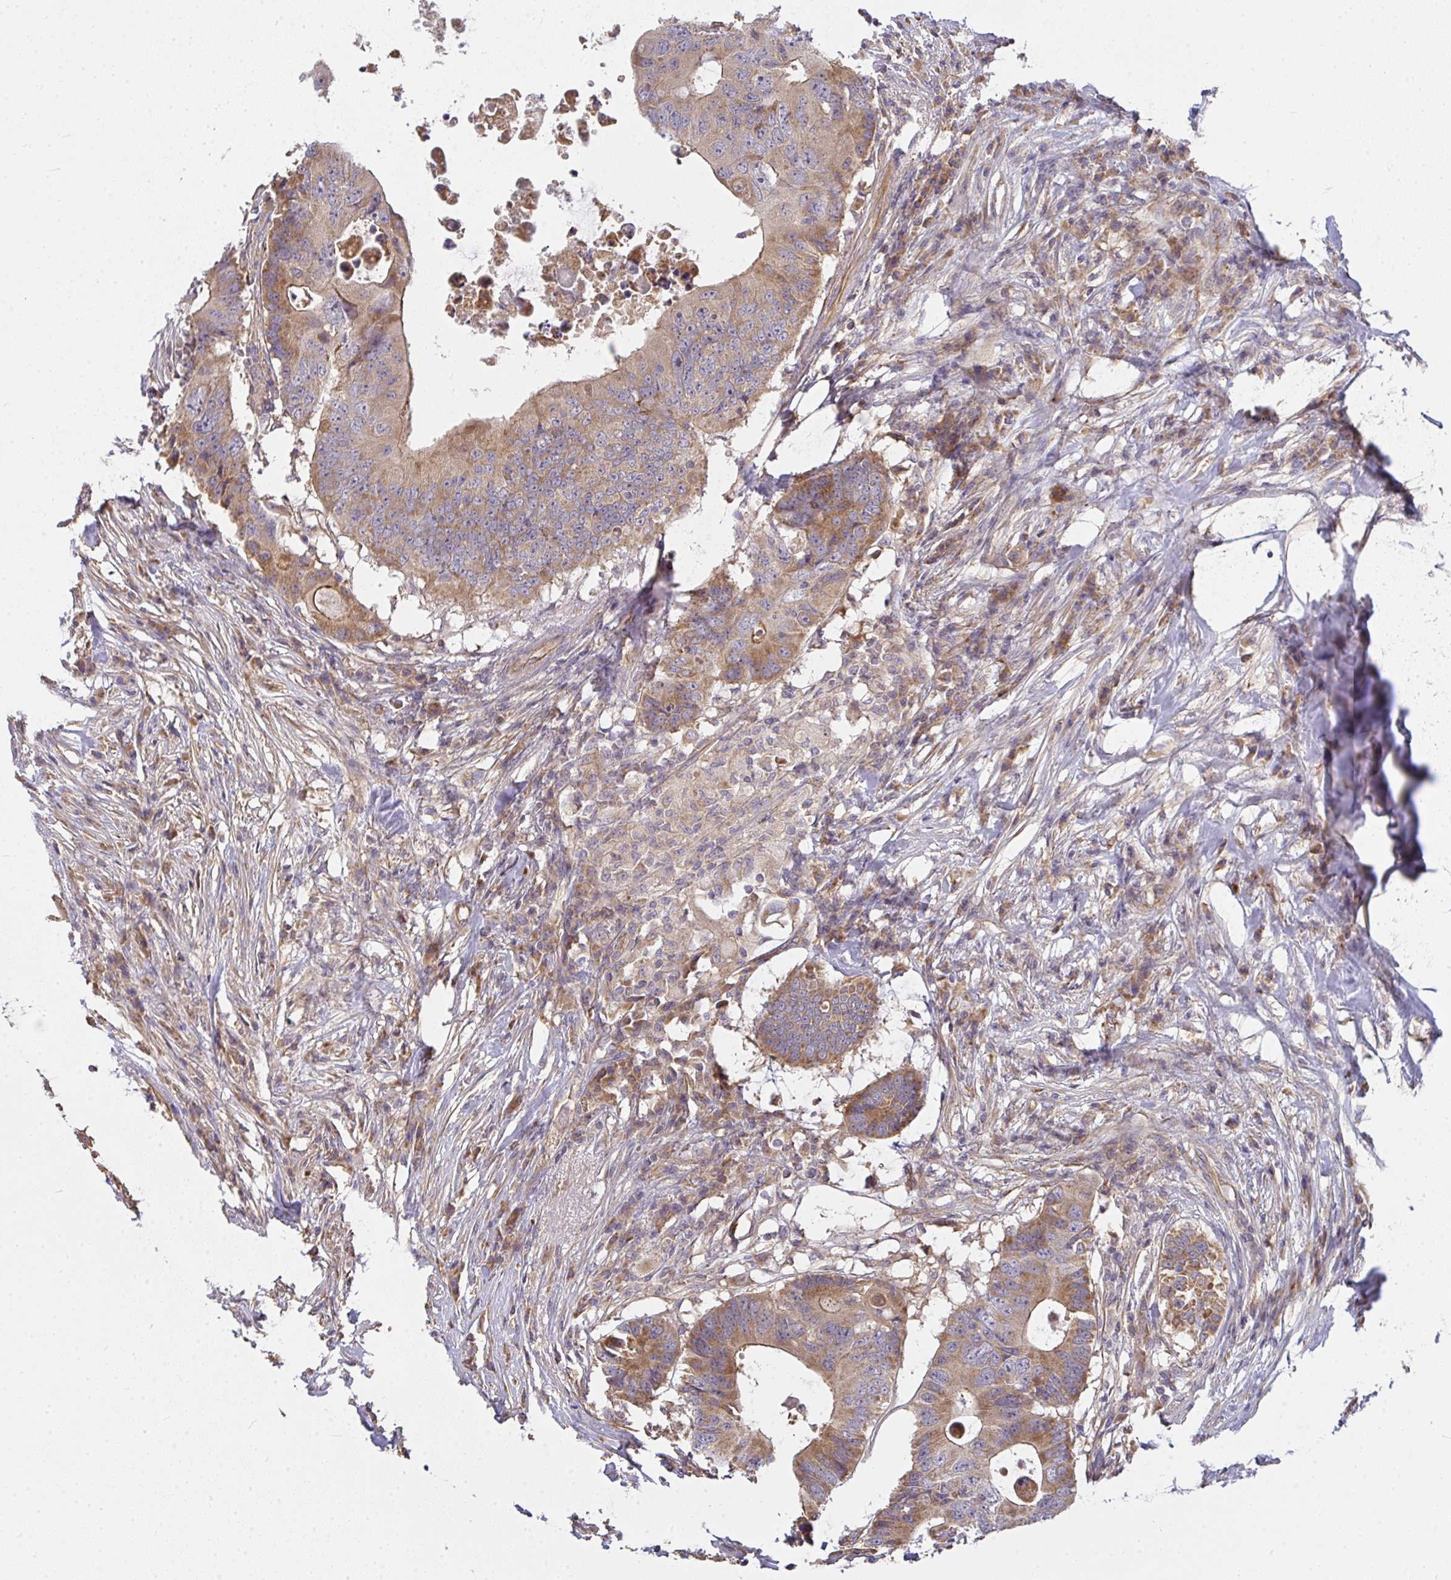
{"staining": {"intensity": "moderate", "quantity": ">75%", "location": "cytoplasmic/membranous"}, "tissue": "colorectal cancer", "cell_type": "Tumor cells", "image_type": "cancer", "snomed": [{"axis": "morphology", "description": "Adenocarcinoma, NOS"}, {"axis": "topography", "description": "Colon"}], "caption": "Immunohistochemistry (DAB (3,3'-diaminobenzidine)) staining of adenocarcinoma (colorectal) reveals moderate cytoplasmic/membranous protein positivity in approximately >75% of tumor cells.", "gene": "B4GALT6", "patient": {"sex": "male", "age": 71}}